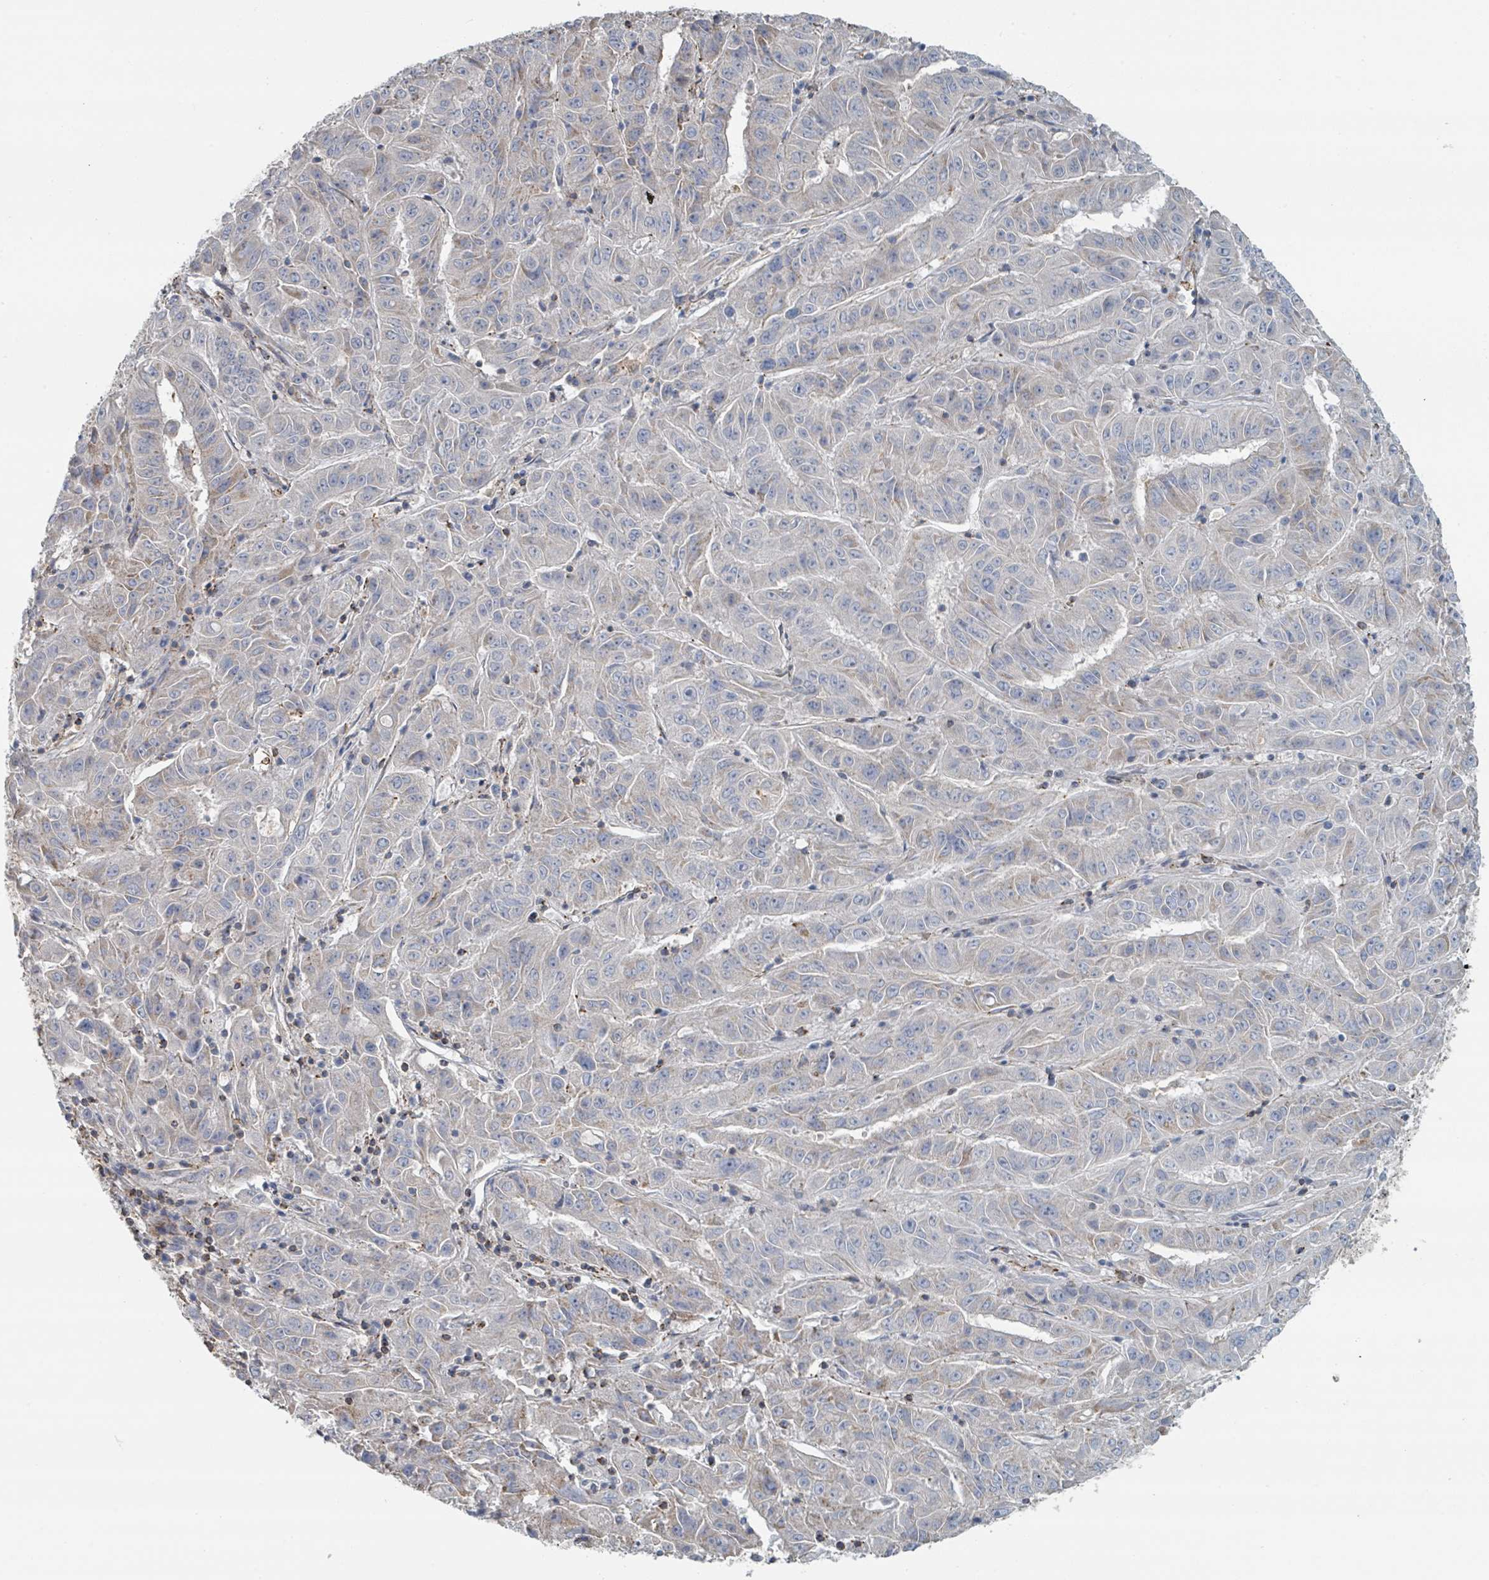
{"staining": {"intensity": "moderate", "quantity": "<25%", "location": "cytoplasmic/membranous"}, "tissue": "pancreatic cancer", "cell_type": "Tumor cells", "image_type": "cancer", "snomed": [{"axis": "morphology", "description": "Adenocarcinoma, NOS"}, {"axis": "topography", "description": "Pancreas"}], "caption": "Immunohistochemistry histopathology image of neoplastic tissue: human adenocarcinoma (pancreatic) stained using immunohistochemistry displays low levels of moderate protein expression localized specifically in the cytoplasmic/membranous of tumor cells, appearing as a cytoplasmic/membranous brown color.", "gene": "LRRC42", "patient": {"sex": "male", "age": 63}}